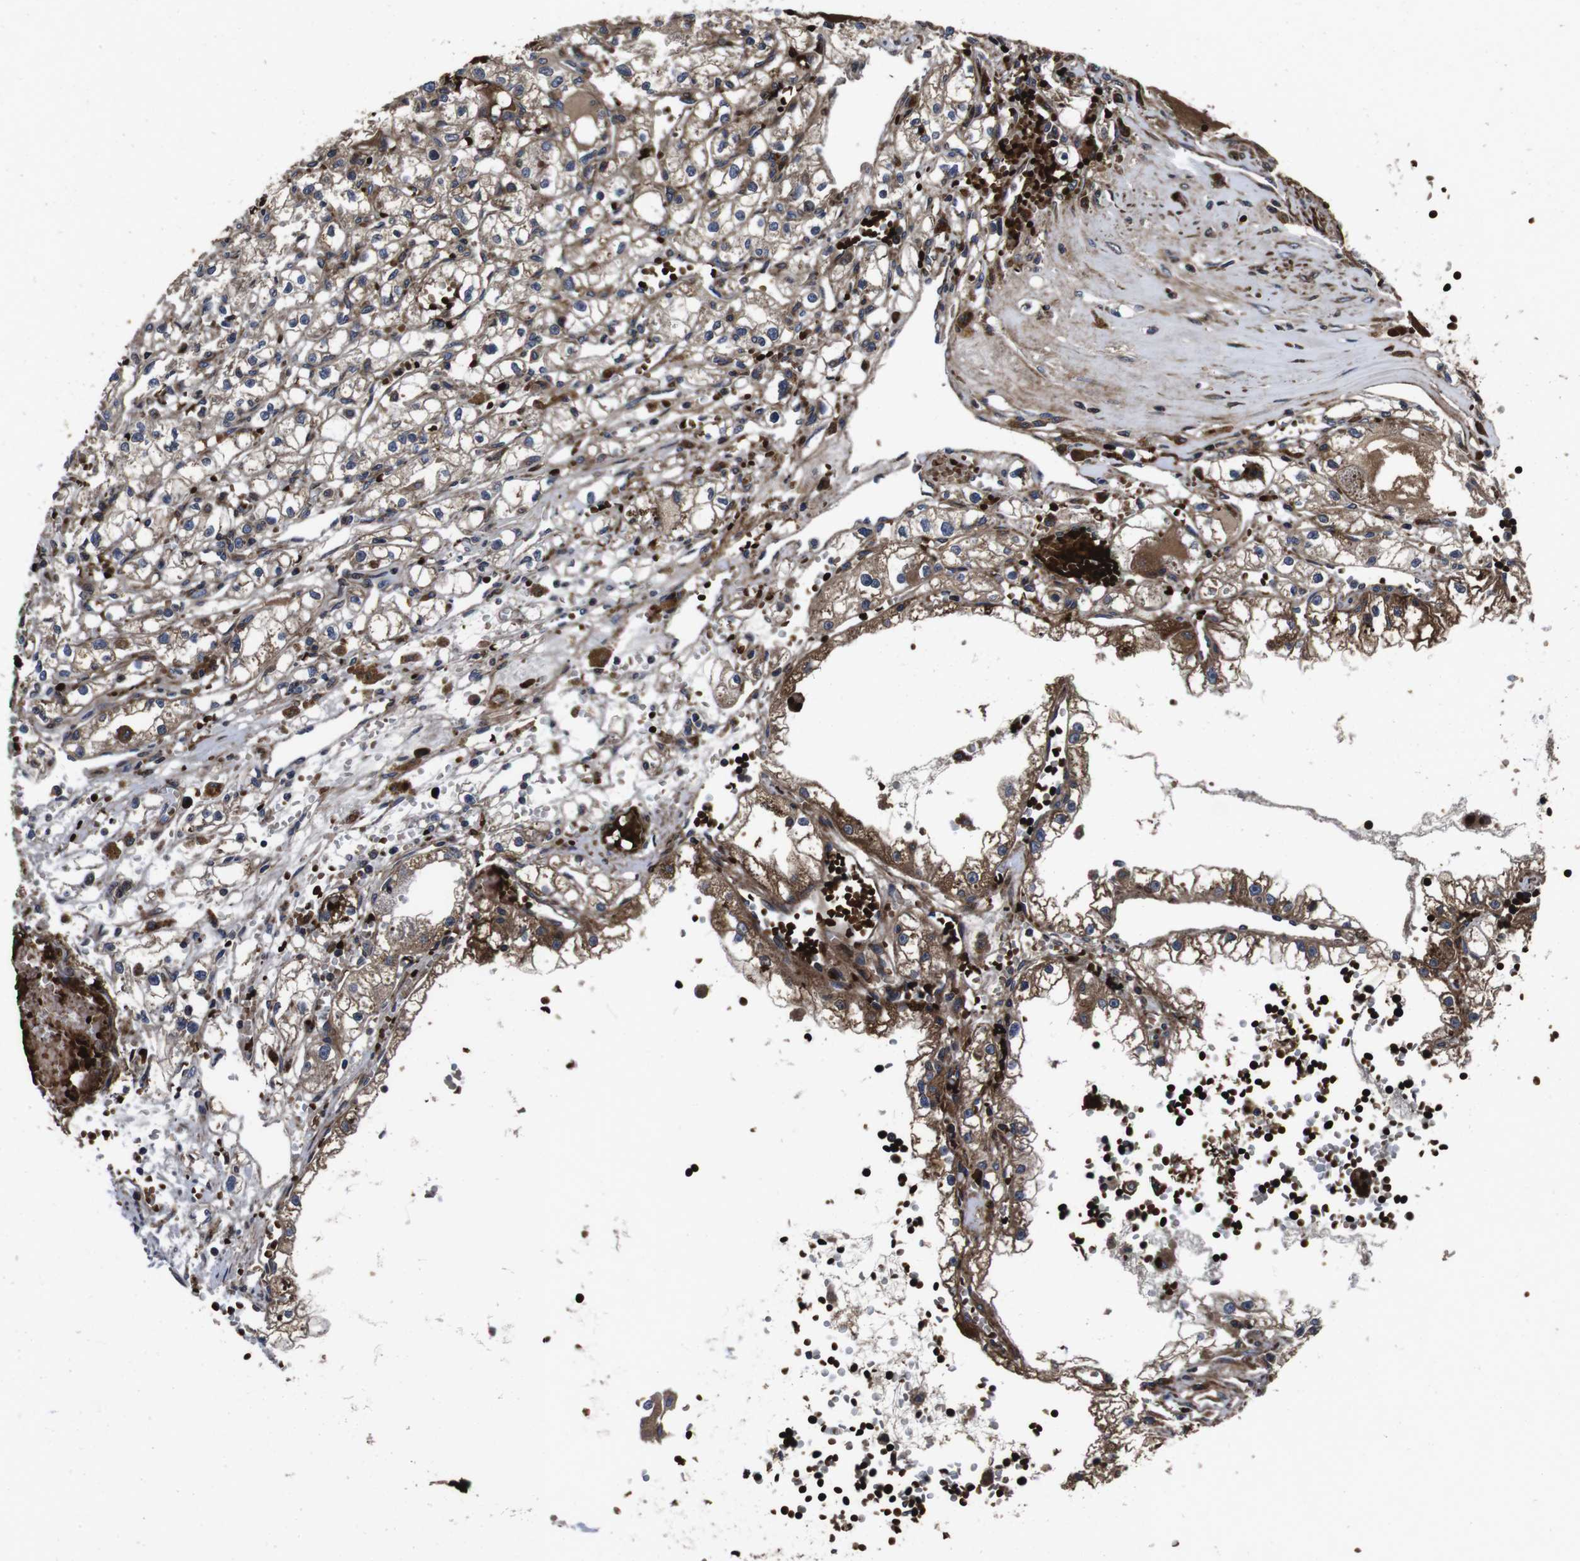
{"staining": {"intensity": "moderate", "quantity": ">75%", "location": "cytoplasmic/membranous"}, "tissue": "renal cancer", "cell_type": "Tumor cells", "image_type": "cancer", "snomed": [{"axis": "morphology", "description": "Adenocarcinoma, NOS"}, {"axis": "topography", "description": "Kidney"}], "caption": "About >75% of tumor cells in human renal cancer show moderate cytoplasmic/membranous protein expression as visualized by brown immunohistochemical staining.", "gene": "SMYD3", "patient": {"sex": "male", "age": 56}}